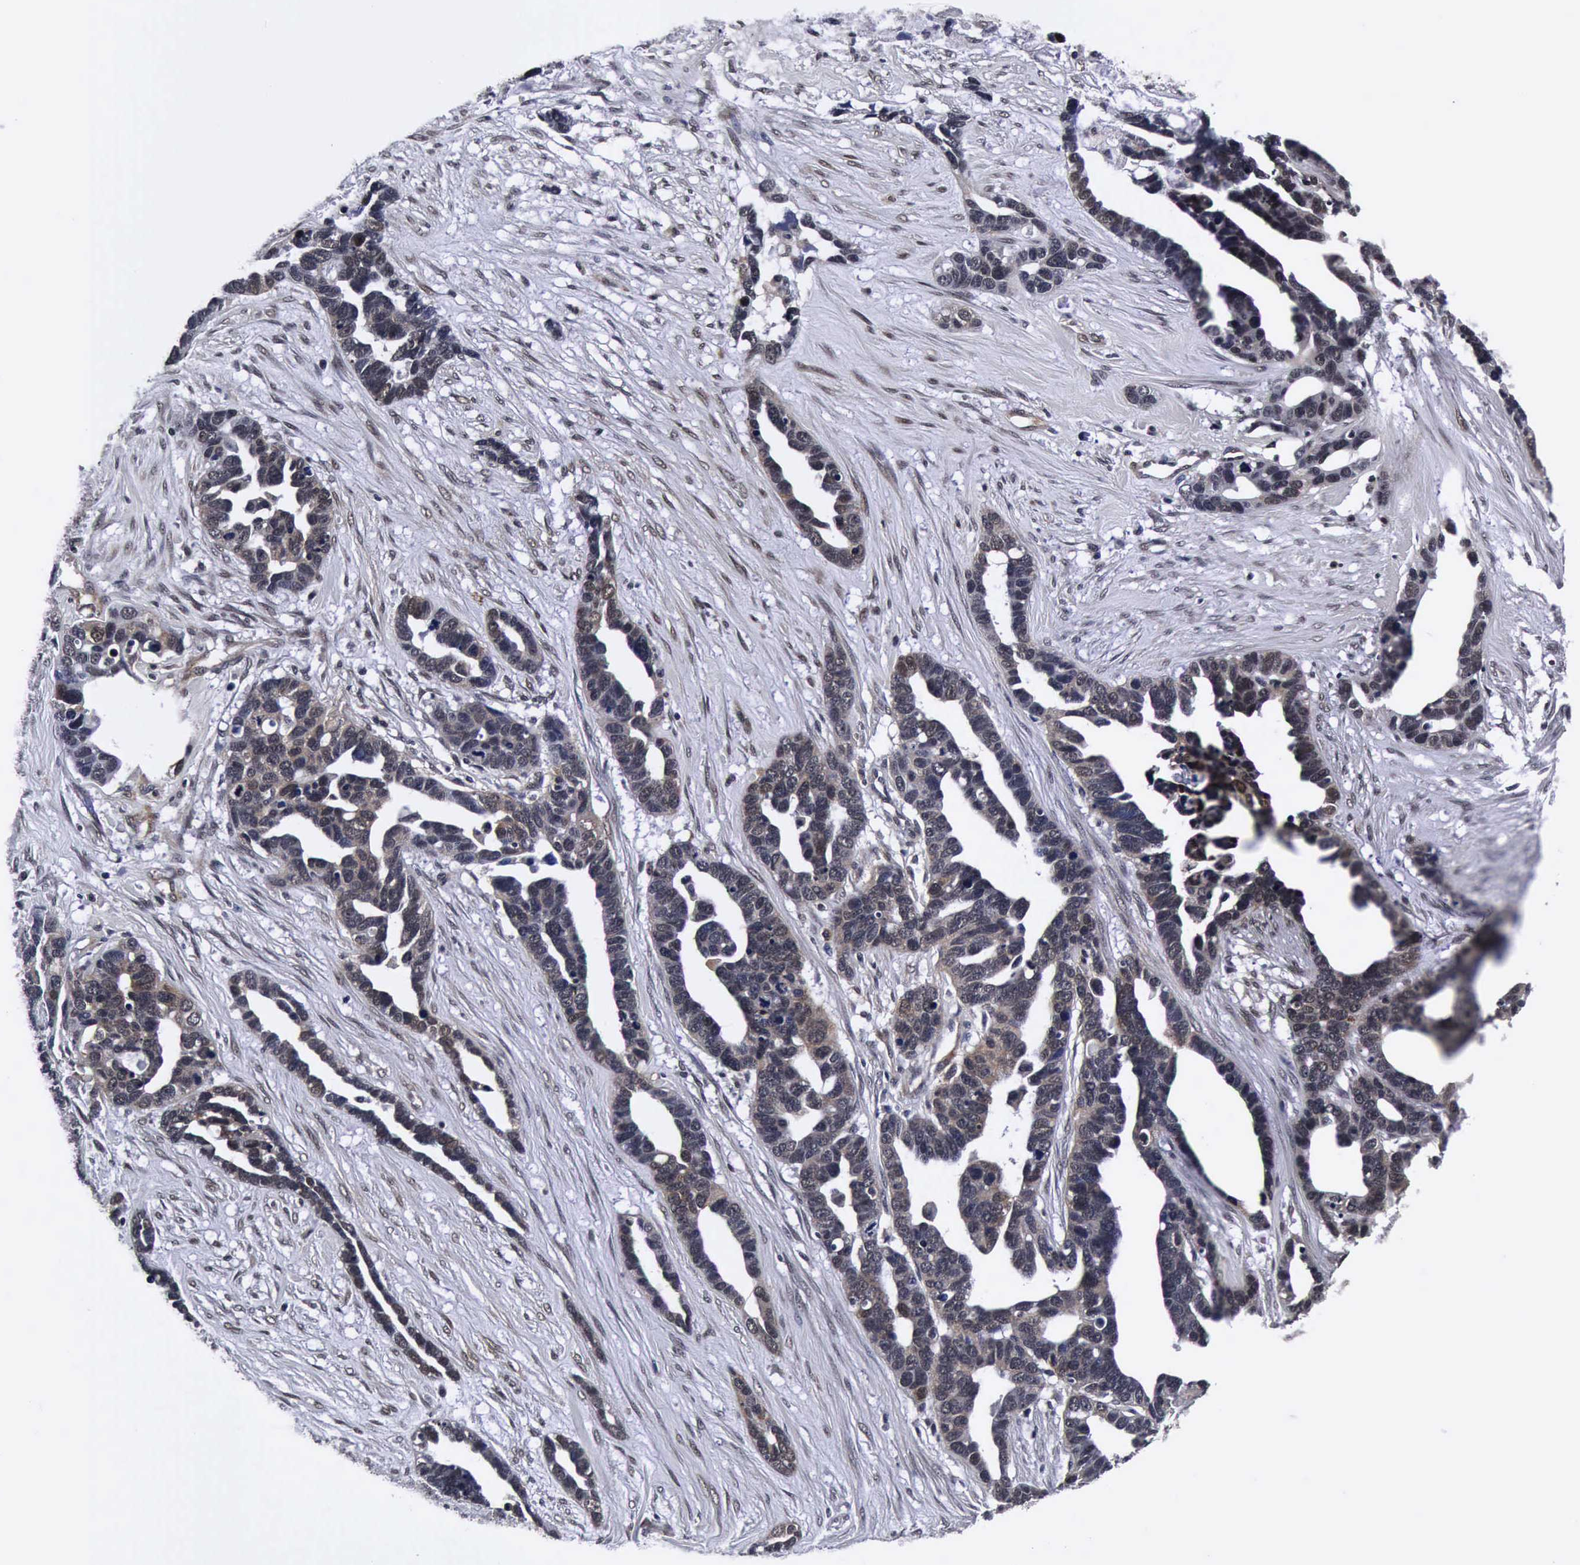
{"staining": {"intensity": "weak", "quantity": "25%-75%", "location": "cytoplasmic/membranous"}, "tissue": "ovarian cancer", "cell_type": "Tumor cells", "image_type": "cancer", "snomed": [{"axis": "morphology", "description": "Cystadenocarcinoma, serous, NOS"}, {"axis": "topography", "description": "Ovary"}], "caption": "Immunohistochemistry (IHC) staining of ovarian cancer, which reveals low levels of weak cytoplasmic/membranous positivity in about 25%-75% of tumor cells indicating weak cytoplasmic/membranous protein positivity. The staining was performed using DAB (3,3'-diaminobenzidine) (brown) for protein detection and nuclei were counterstained in hematoxylin (blue).", "gene": "UBC", "patient": {"sex": "female", "age": 54}}